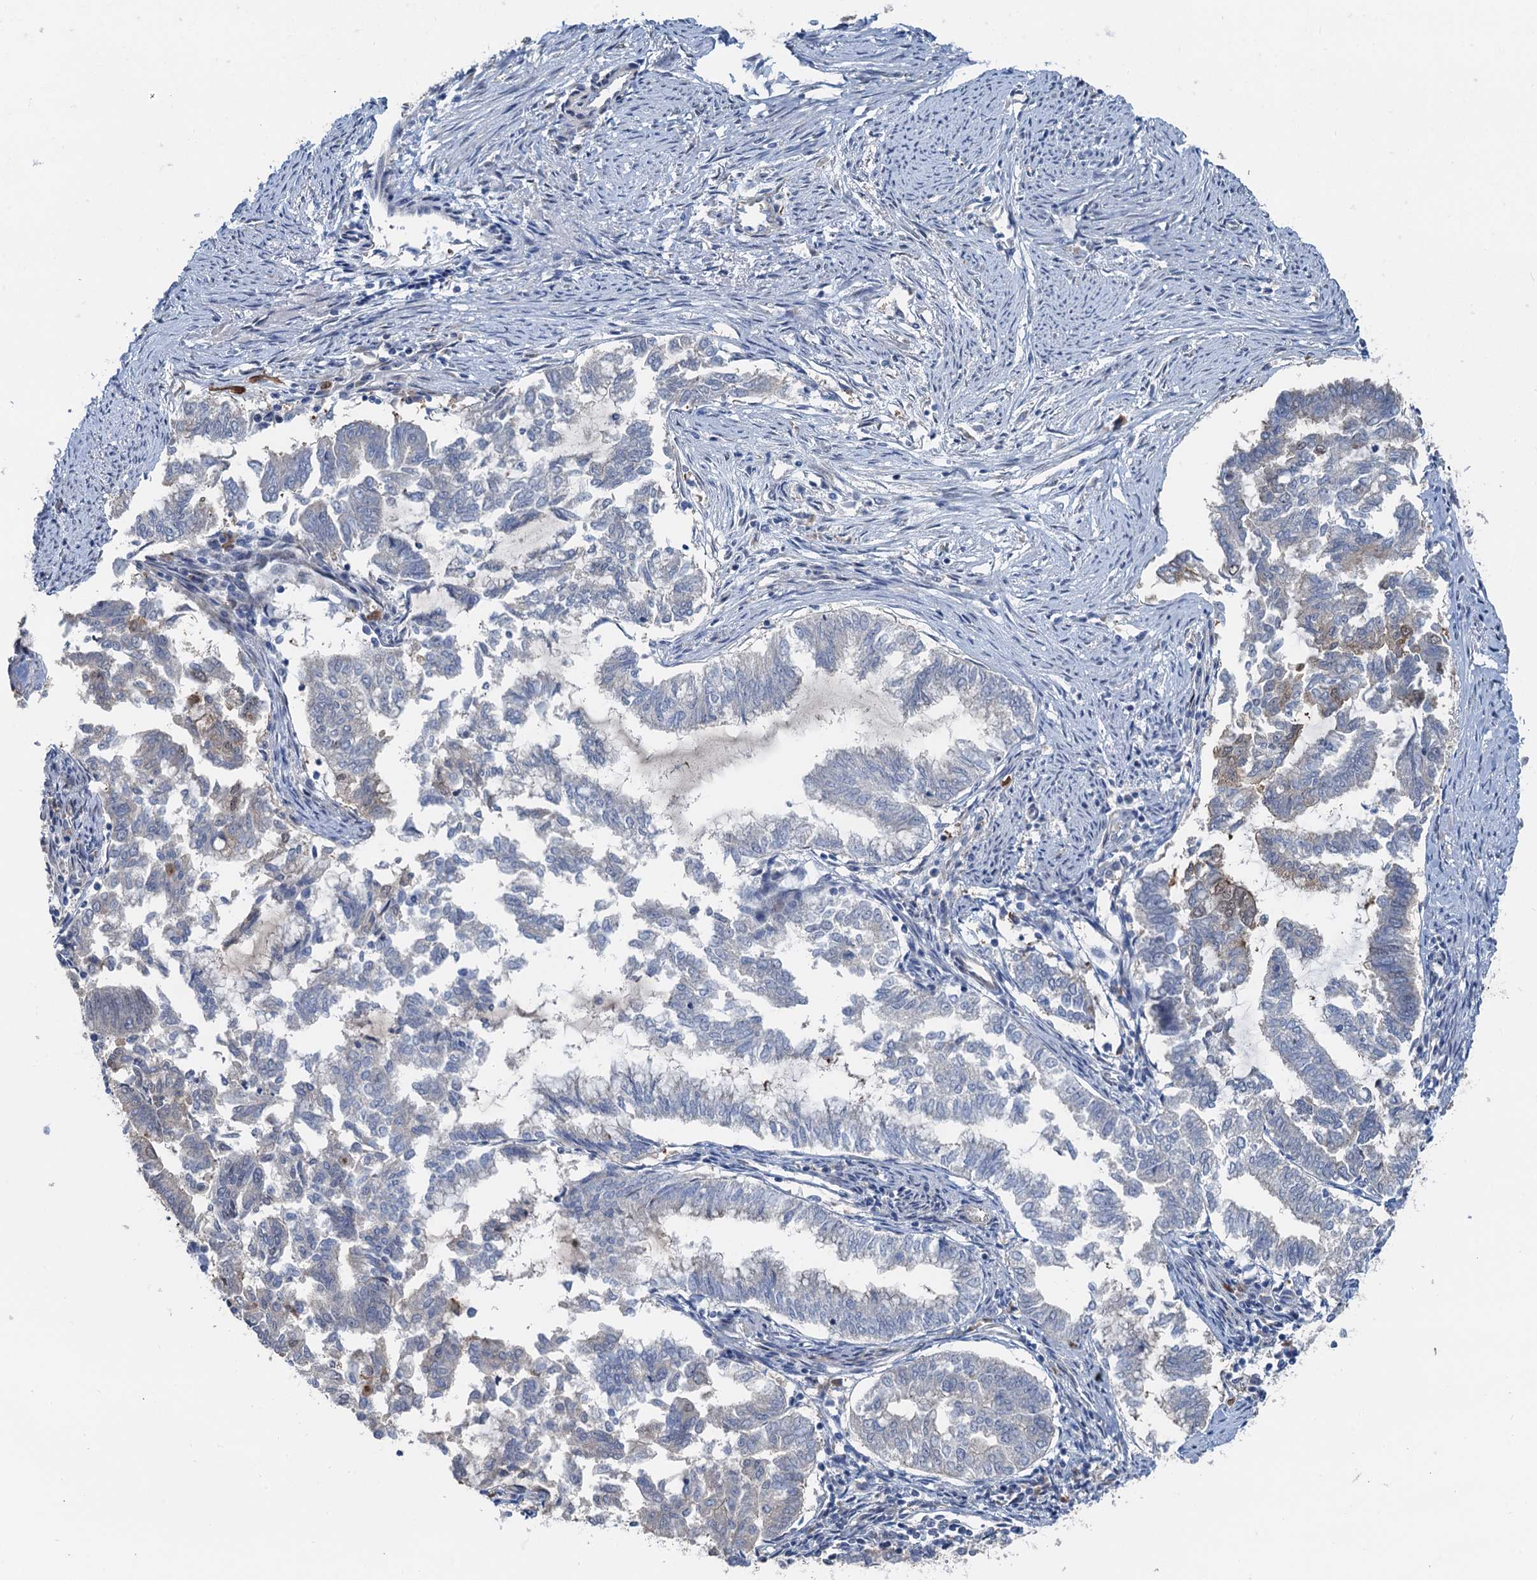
{"staining": {"intensity": "weak", "quantity": "<25%", "location": "nuclear"}, "tissue": "endometrial cancer", "cell_type": "Tumor cells", "image_type": "cancer", "snomed": [{"axis": "morphology", "description": "Adenocarcinoma, NOS"}, {"axis": "topography", "description": "Endometrium"}], "caption": "Image shows no significant protein staining in tumor cells of adenocarcinoma (endometrial).", "gene": "CFDP1", "patient": {"sex": "female", "age": 79}}